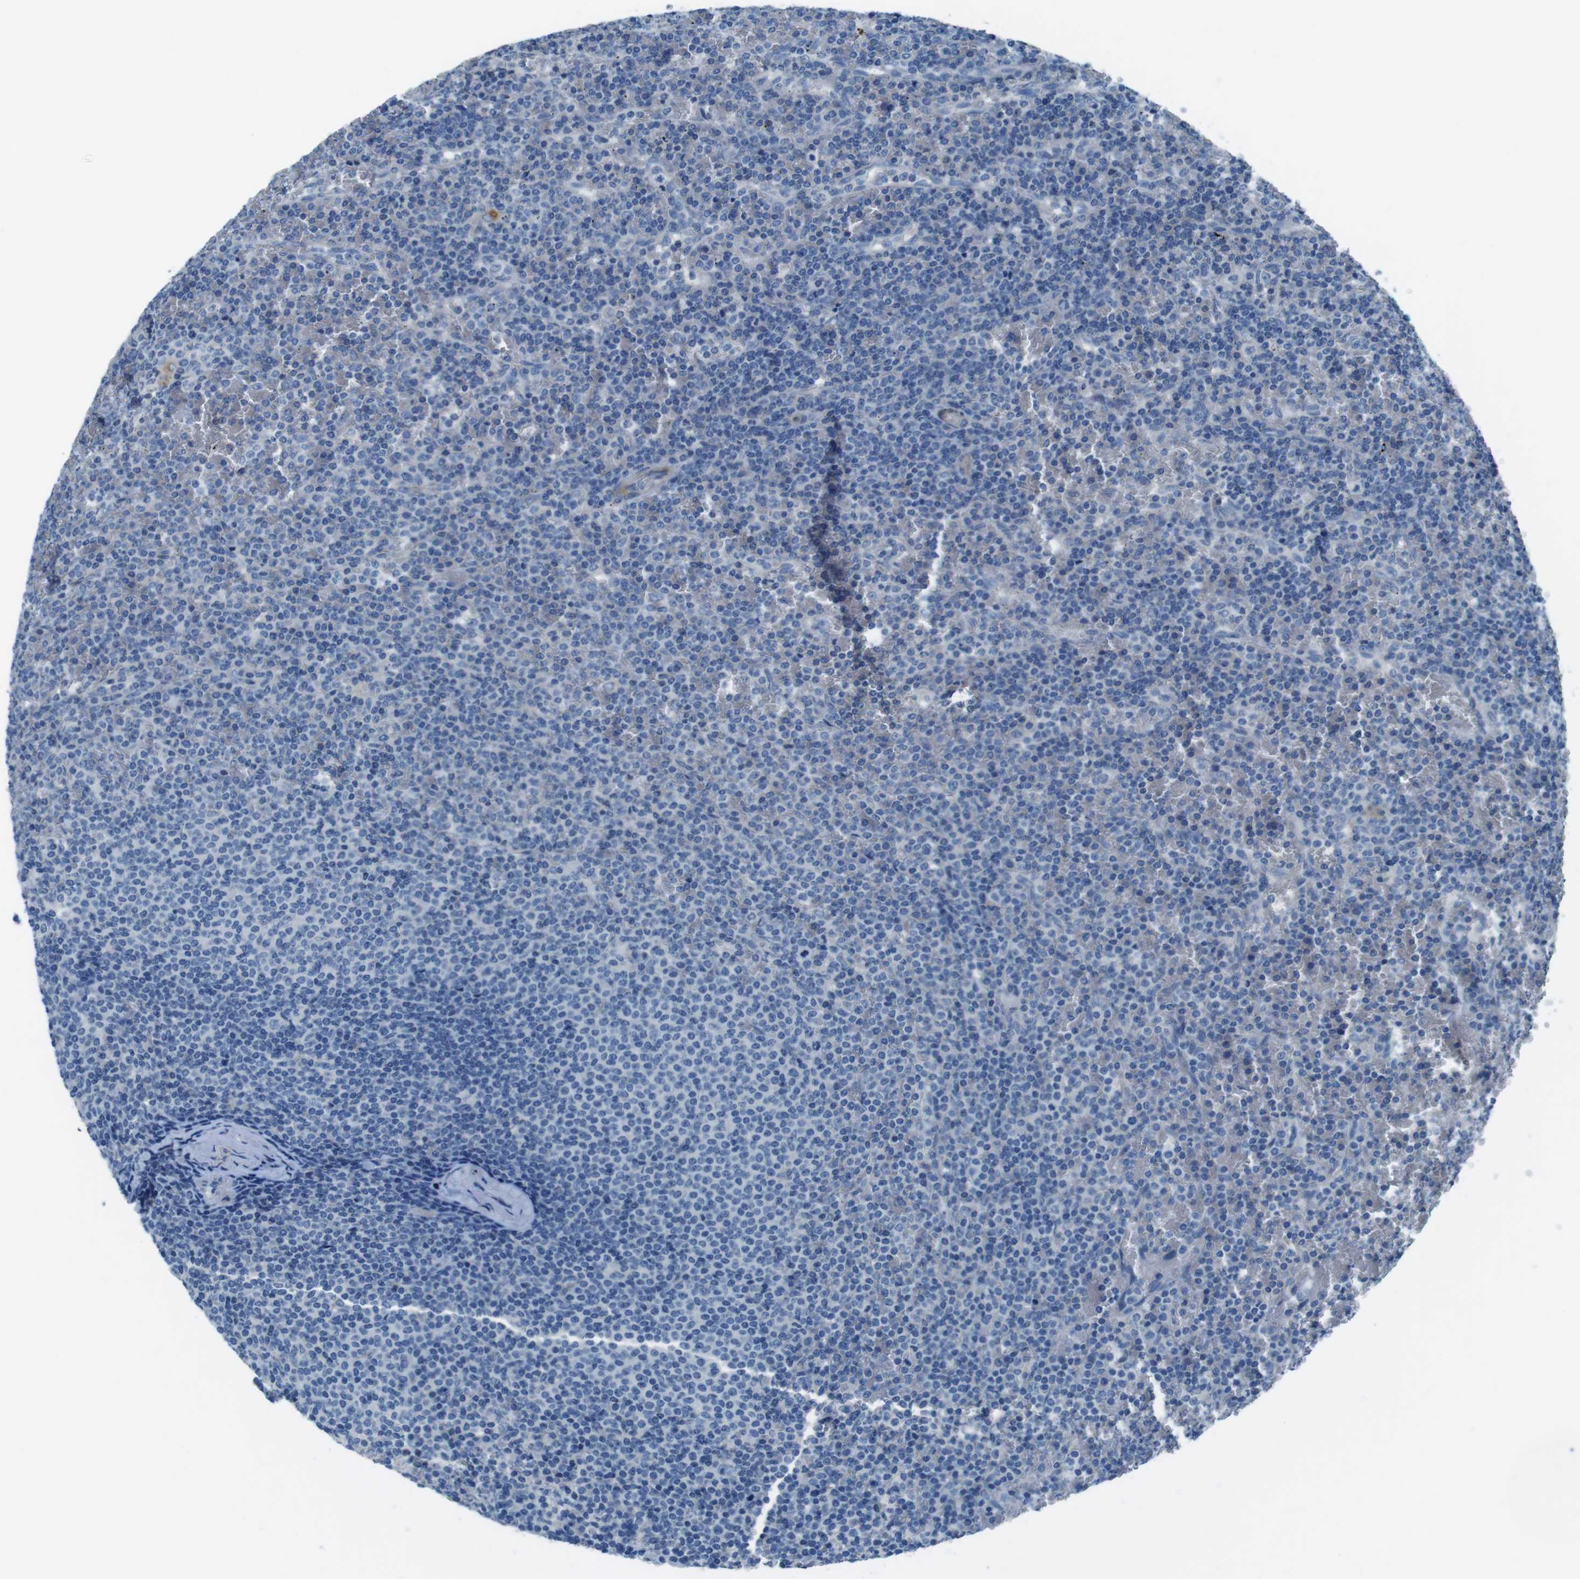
{"staining": {"intensity": "negative", "quantity": "none", "location": "none"}, "tissue": "lymphoma", "cell_type": "Tumor cells", "image_type": "cancer", "snomed": [{"axis": "morphology", "description": "Malignant lymphoma, non-Hodgkin's type, Low grade"}, {"axis": "topography", "description": "Spleen"}], "caption": "The immunohistochemistry micrograph has no significant staining in tumor cells of lymphoma tissue.", "gene": "TULP3", "patient": {"sex": "female", "age": 77}}